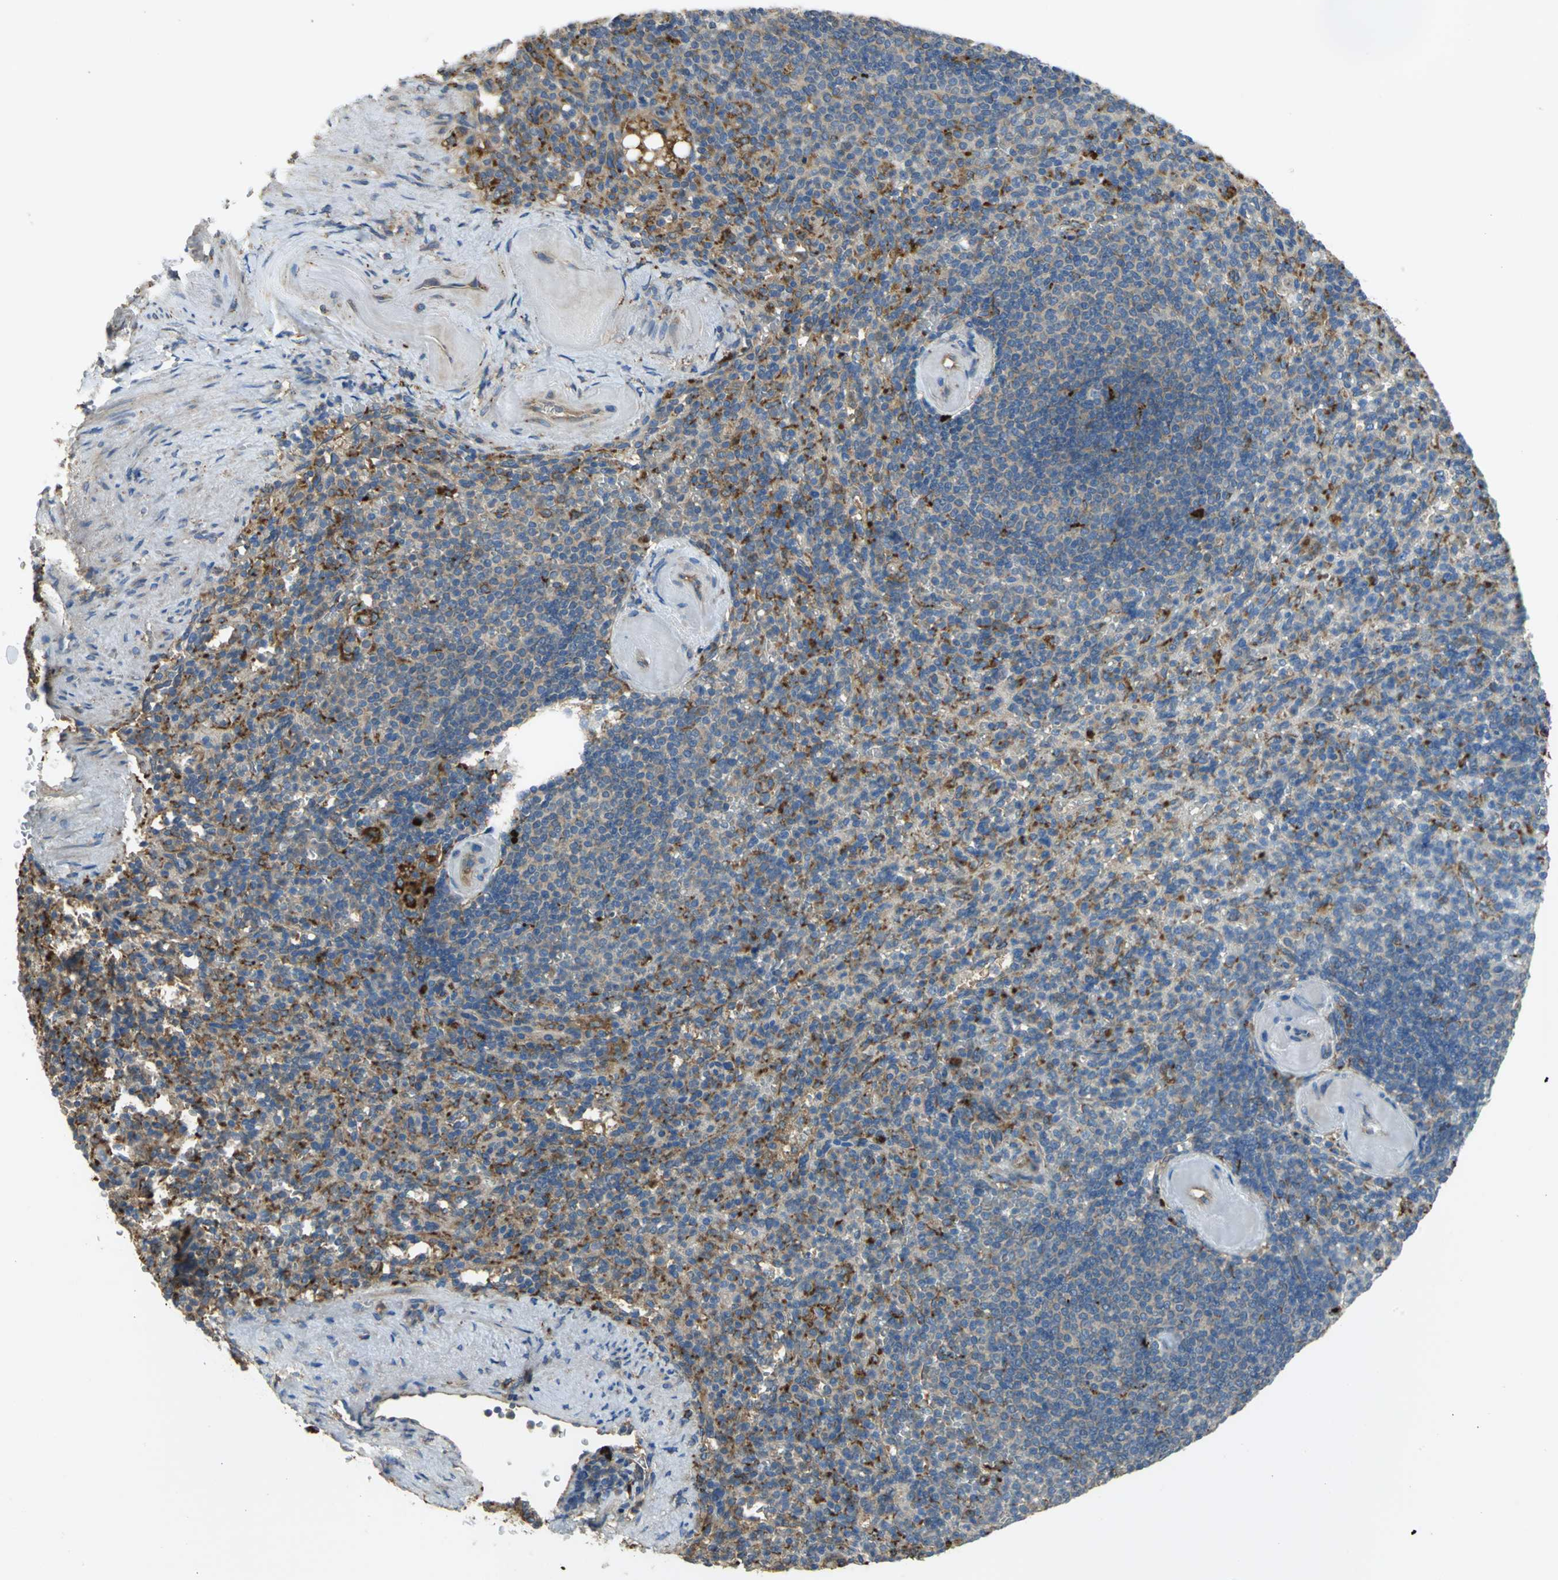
{"staining": {"intensity": "weak", "quantity": "25%-75%", "location": "cytoplasmic/membranous,nuclear"}, "tissue": "spleen", "cell_type": "Cells in red pulp", "image_type": "normal", "snomed": [{"axis": "morphology", "description": "Normal tissue, NOS"}, {"axis": "topography", "description": "Spleen"}], "caption": "Brown immunohistochemical staining in benign human spleen demonstrates weak cytoplasmic/membranous,nuclear staining in about 25%-75% of cells in red pulp. (DAB IHC with brightfield microscopy, high magnification).", "gene": "DIAPH2", "patient": {"sex": "female", "age": 74}}